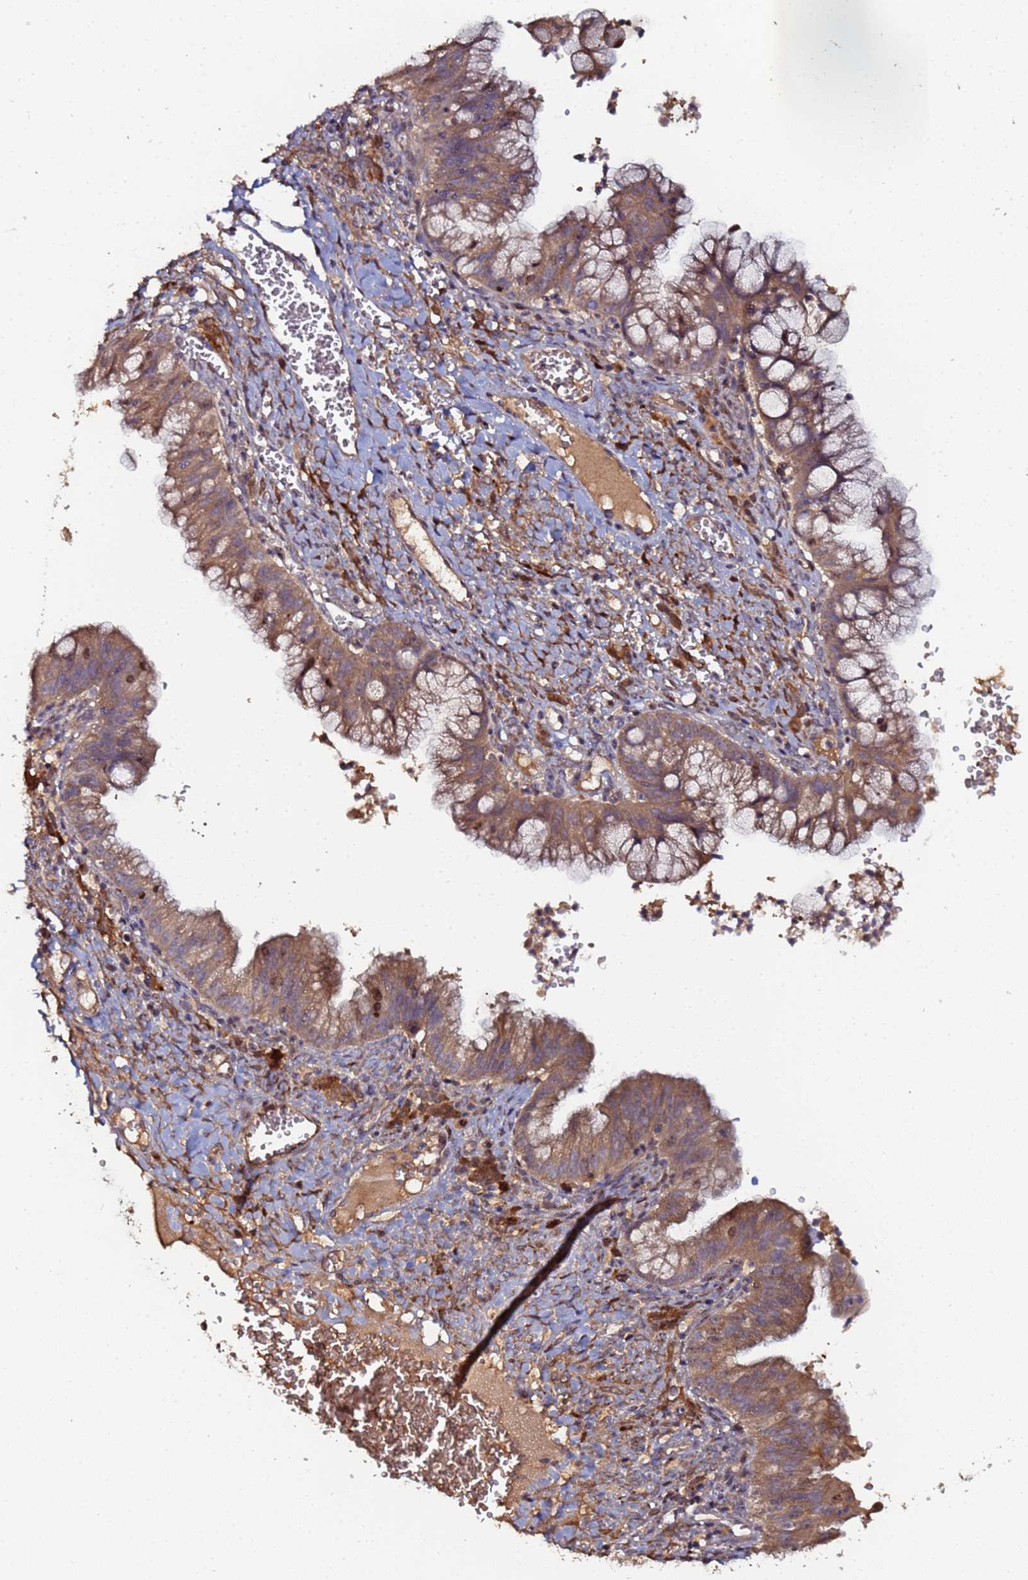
{"staining": {"intensity": "moderate", "quantity": ">75%", "location": "cytoplasmic/membranous"}, "tissue": "ovarian cancer", "cell_type": "Tumor cells", "image_type": "cancer", "snomed": [{"axis": "morphology", "description": "Cystadenocarcinoma, mucinous, NOS"}, {"axis": "topography", "description": "Ovary"}], "caption": "Protein staining of ovarian mucinous cystadenocarcinoma tissue shows moderate cytoplasmic/membranous positivity in approximately >75% of tumor cells. (IHC, brightfield microscopy, high magnification).", "gene": "OSER1", "patient": {"sex": "female", "age": 70}}